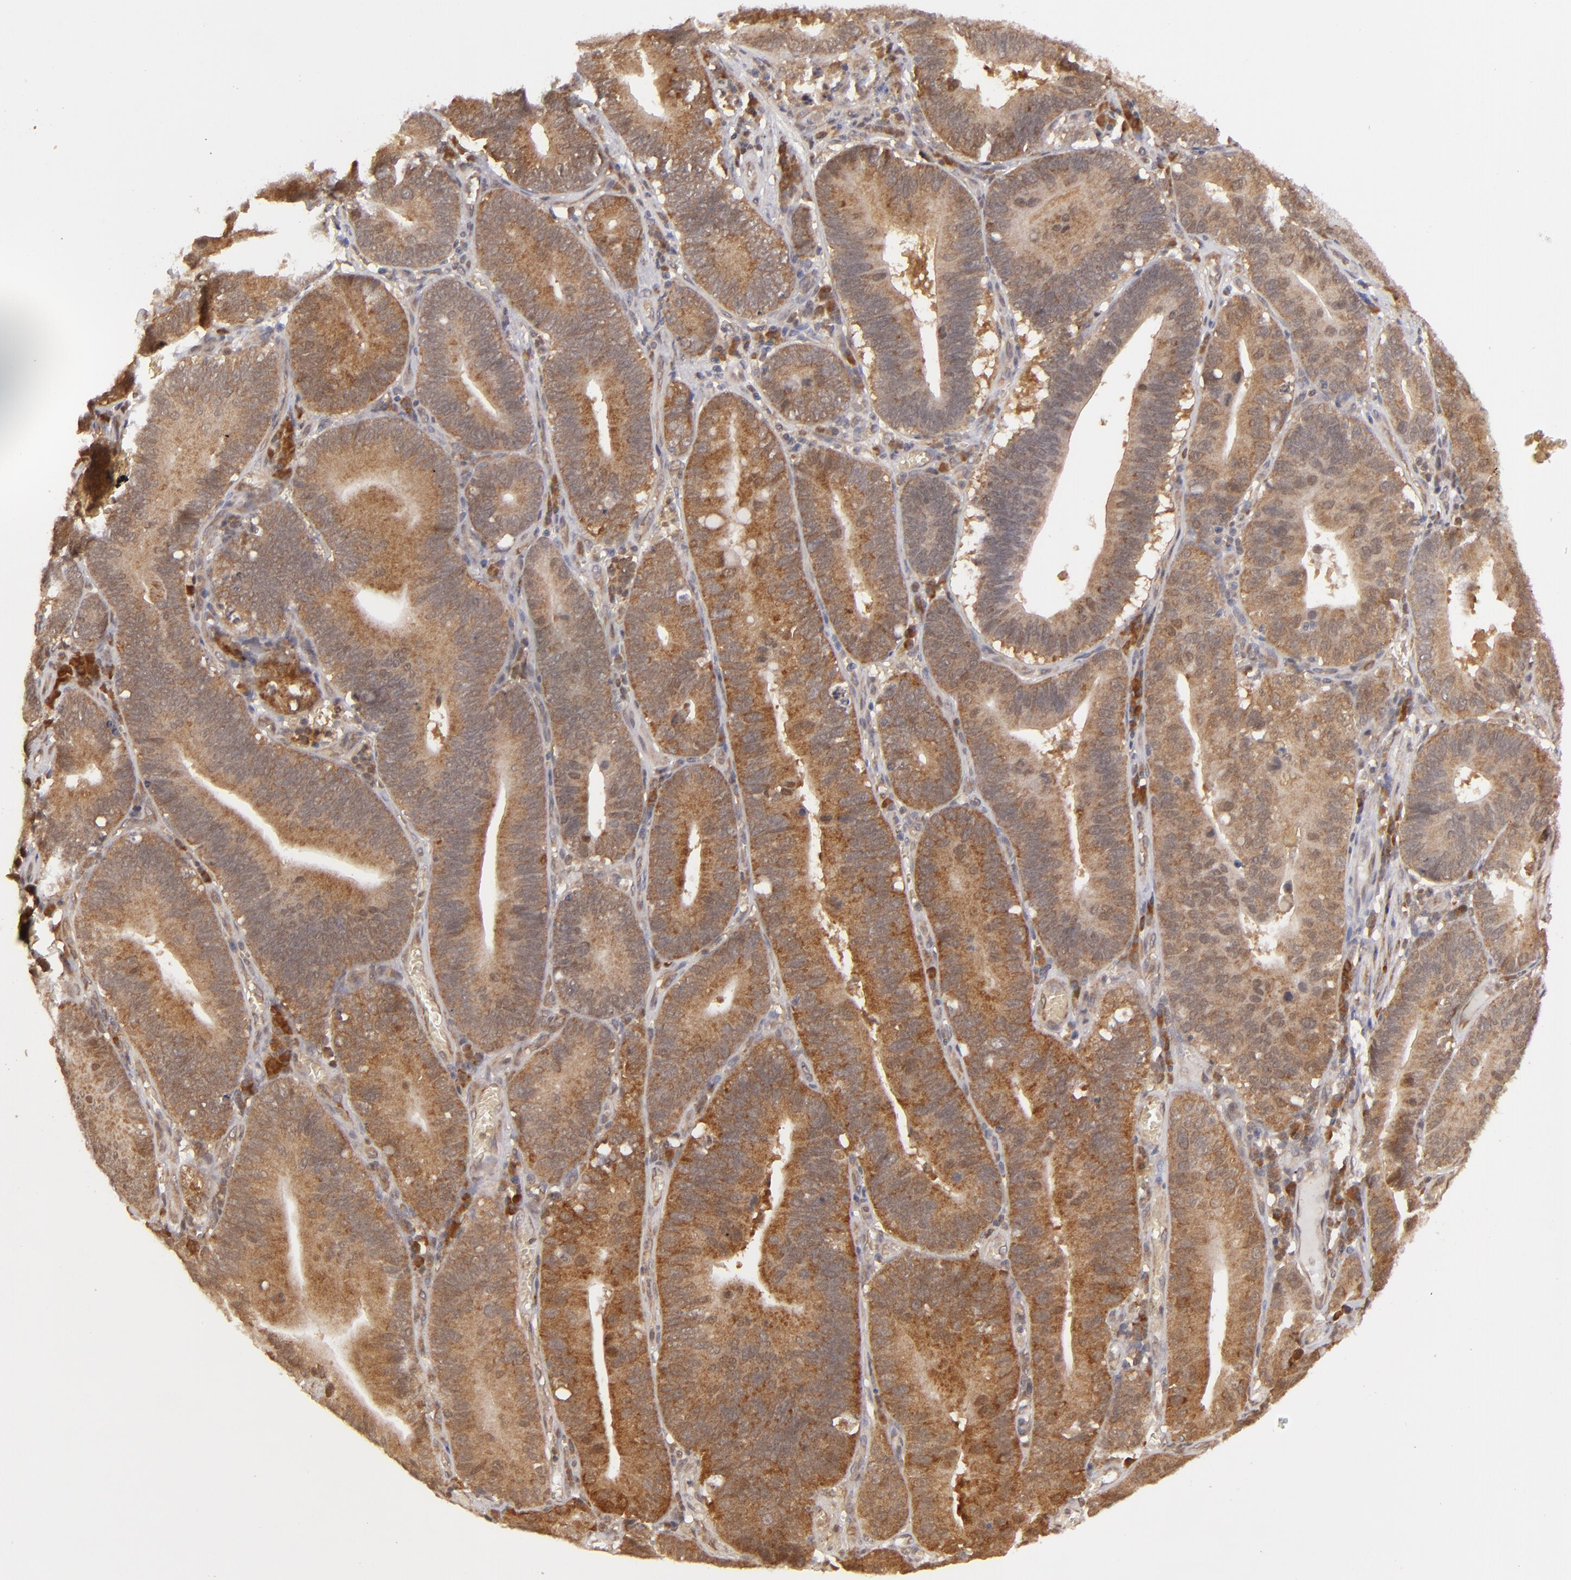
{"staining": {"intensity": "moderate", "quantity": ">75%", "location": "cytoplasmic/membranous"}, "tissue": "stomach cancer", "cell_type": "Tumor cells", "image_type": "cancer", "snomed": [{"axis": "morphology", "description": "Adenocarcinoma, NOS"}, {"axis": "topography", "description": "Stomach"}, {"axis": "topography", "description": "Gastric cardia"}], "caption": "This is a histology image of immunohistochemistry staining of stomach cancer (adenocarcinoma), which shows moderate expression in the cytoplasmic/membranous of tumor cells.", "gene": "MAPK3", "patient": {"sex": "male", "age": 59}}